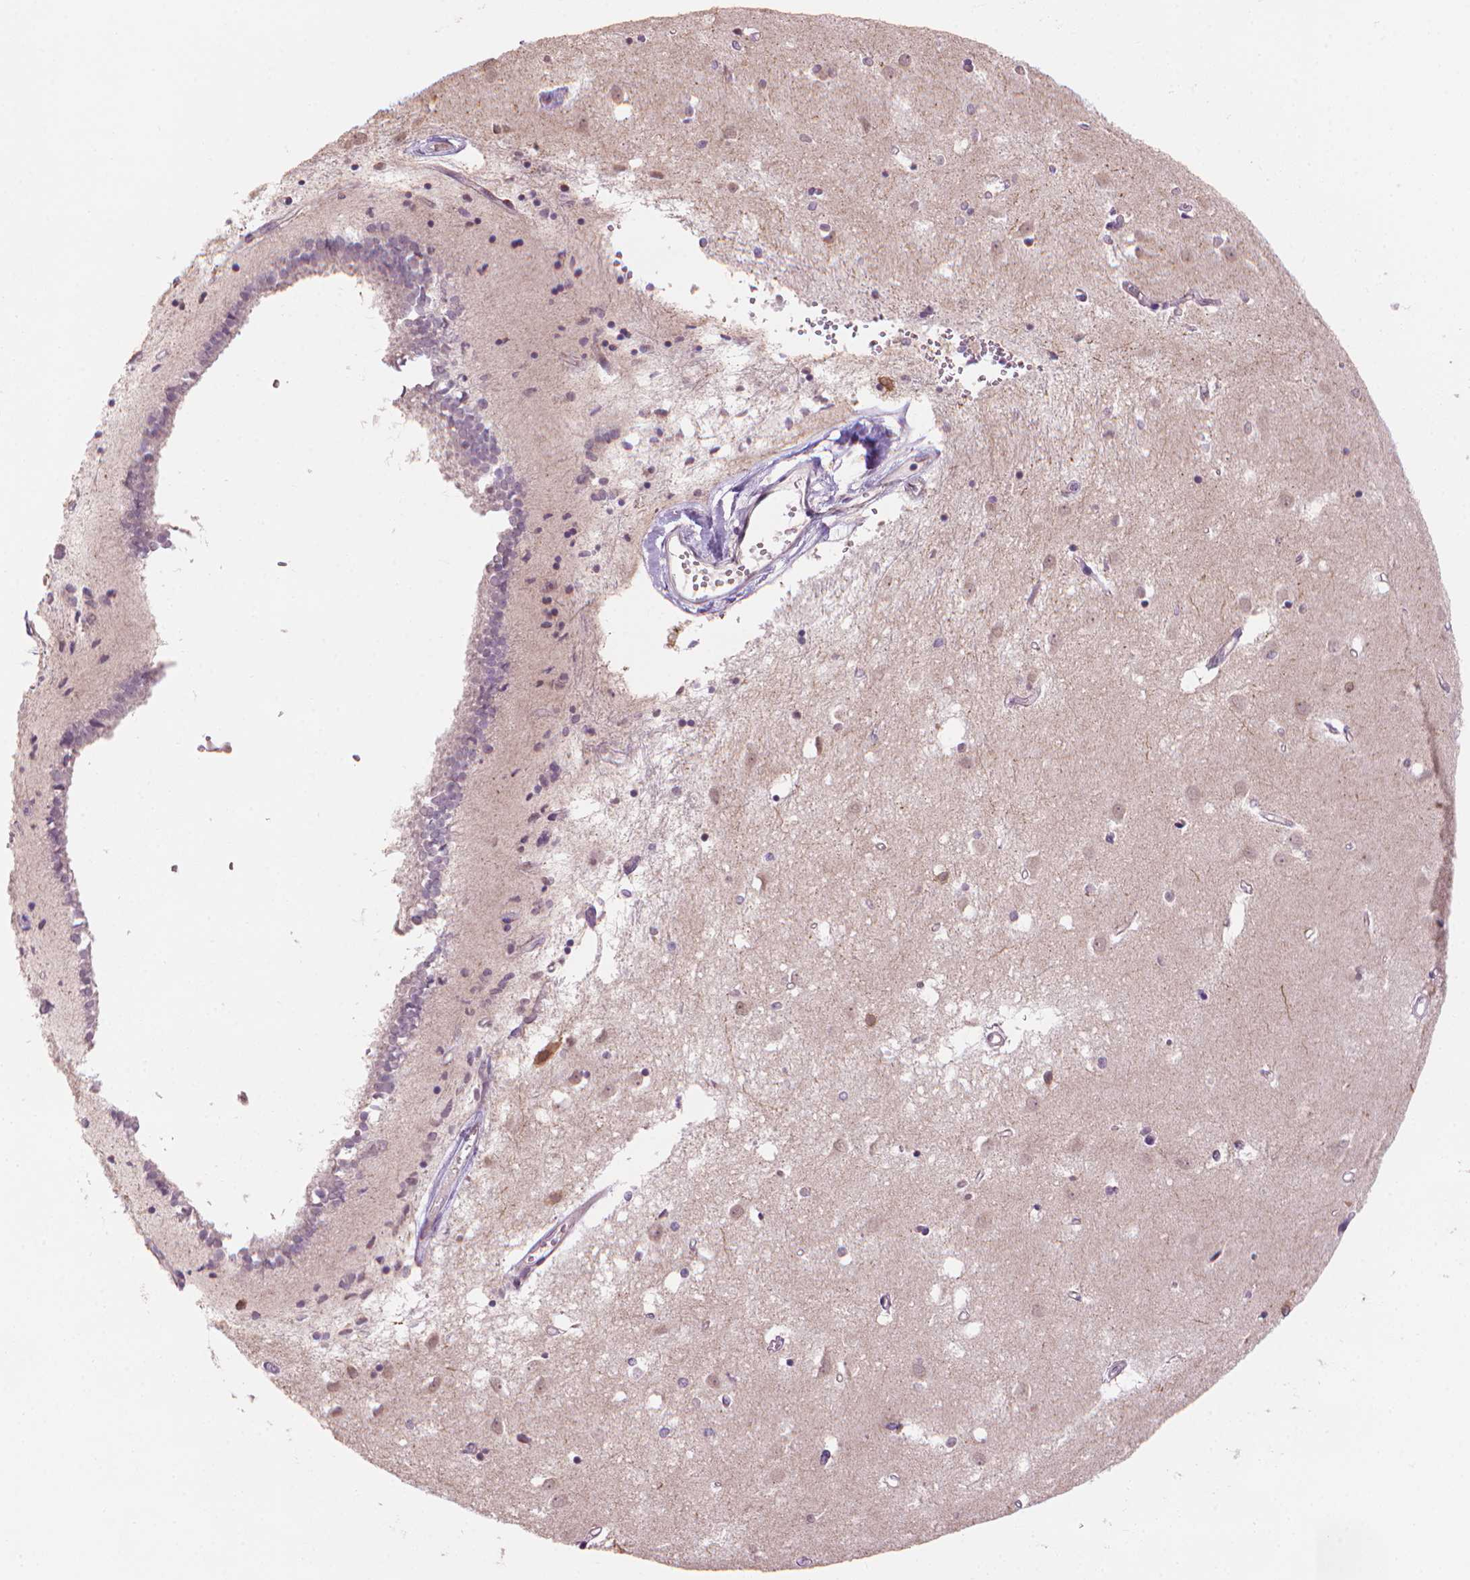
{"staining": {"intensity": "weak", "quantity": "<25%", "location": "cytoplasmic/membranous"}, "tissue": "caudate", "cell_type": "Glial cells", "image_type": "normal", "snomed": [{"axis": "morphology", "description": "Normal tissue, NOS"}, {"axis": "topography", "description": "Lateral ventricle wall"}], "caption": "Immunohistochemical staining of benign human caudate exhibits no significant staining in glial cells. (Brightfield microscopy of DAB (3,3'-diaminobenzidine) IHC at high magnification).", "gene": "IFFO1", "patient": {"sex": "male", "age": 54}}